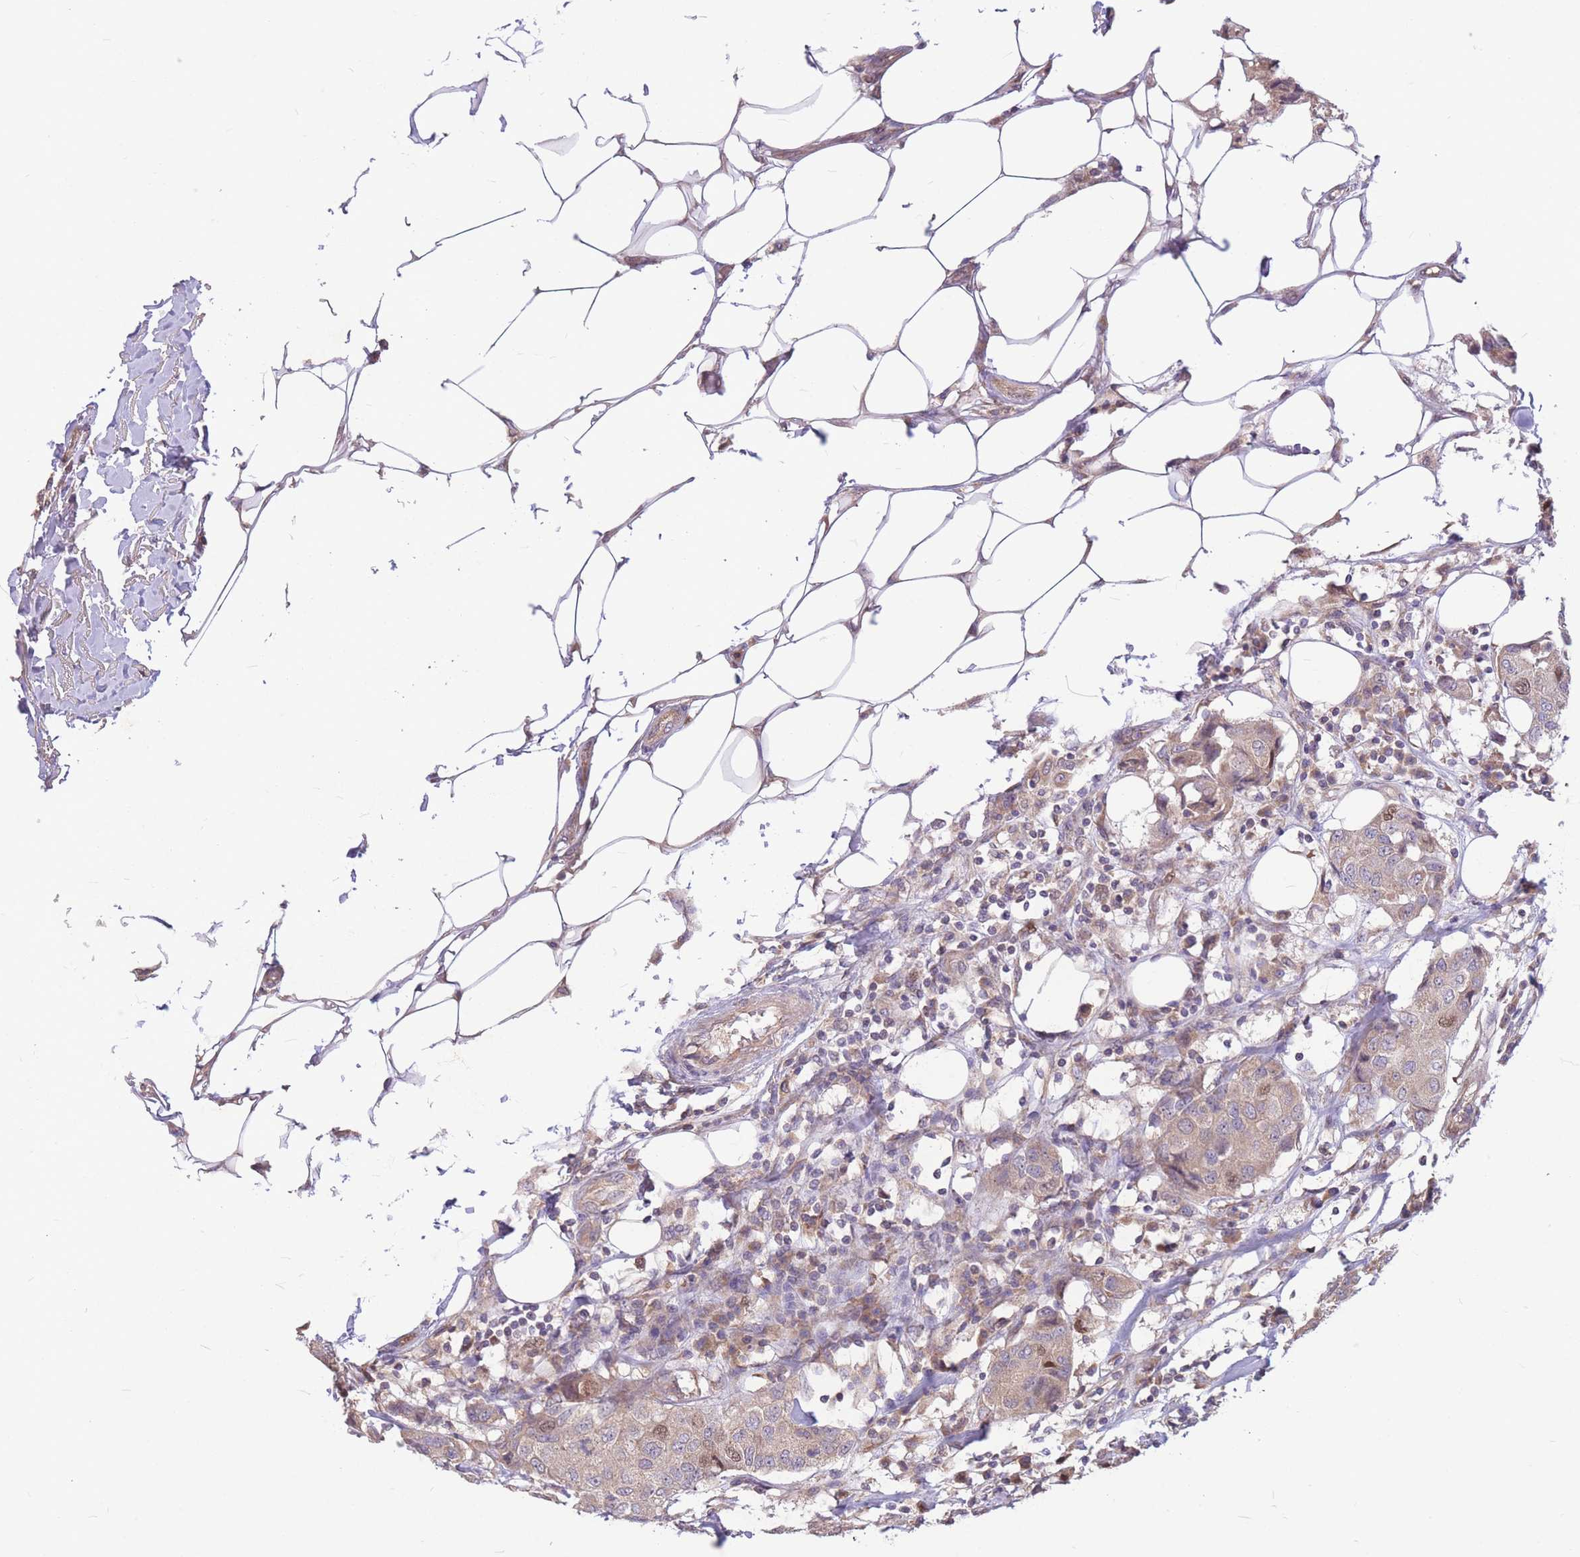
{"staining": {"intensity": "weak", "quantity": ">75%", "location": "cytoplasmic/membranous,nuclear"}, "tissue": "breast cancer", "cell_type": "Tumor cells", "image_type": "cancer", "snomed": [{"axis": "morphology", "description": "Duct carcinoma"}, {"axis": "topography", "description": "Breast"}], "caption": "Weak cytoplasmic/membranous and nuclear expression is present in about >75% of tumor cells in intraductal carcinoma (breast).", "gene": "GMNN", "patient": {"sex": "female", "age": 80}}